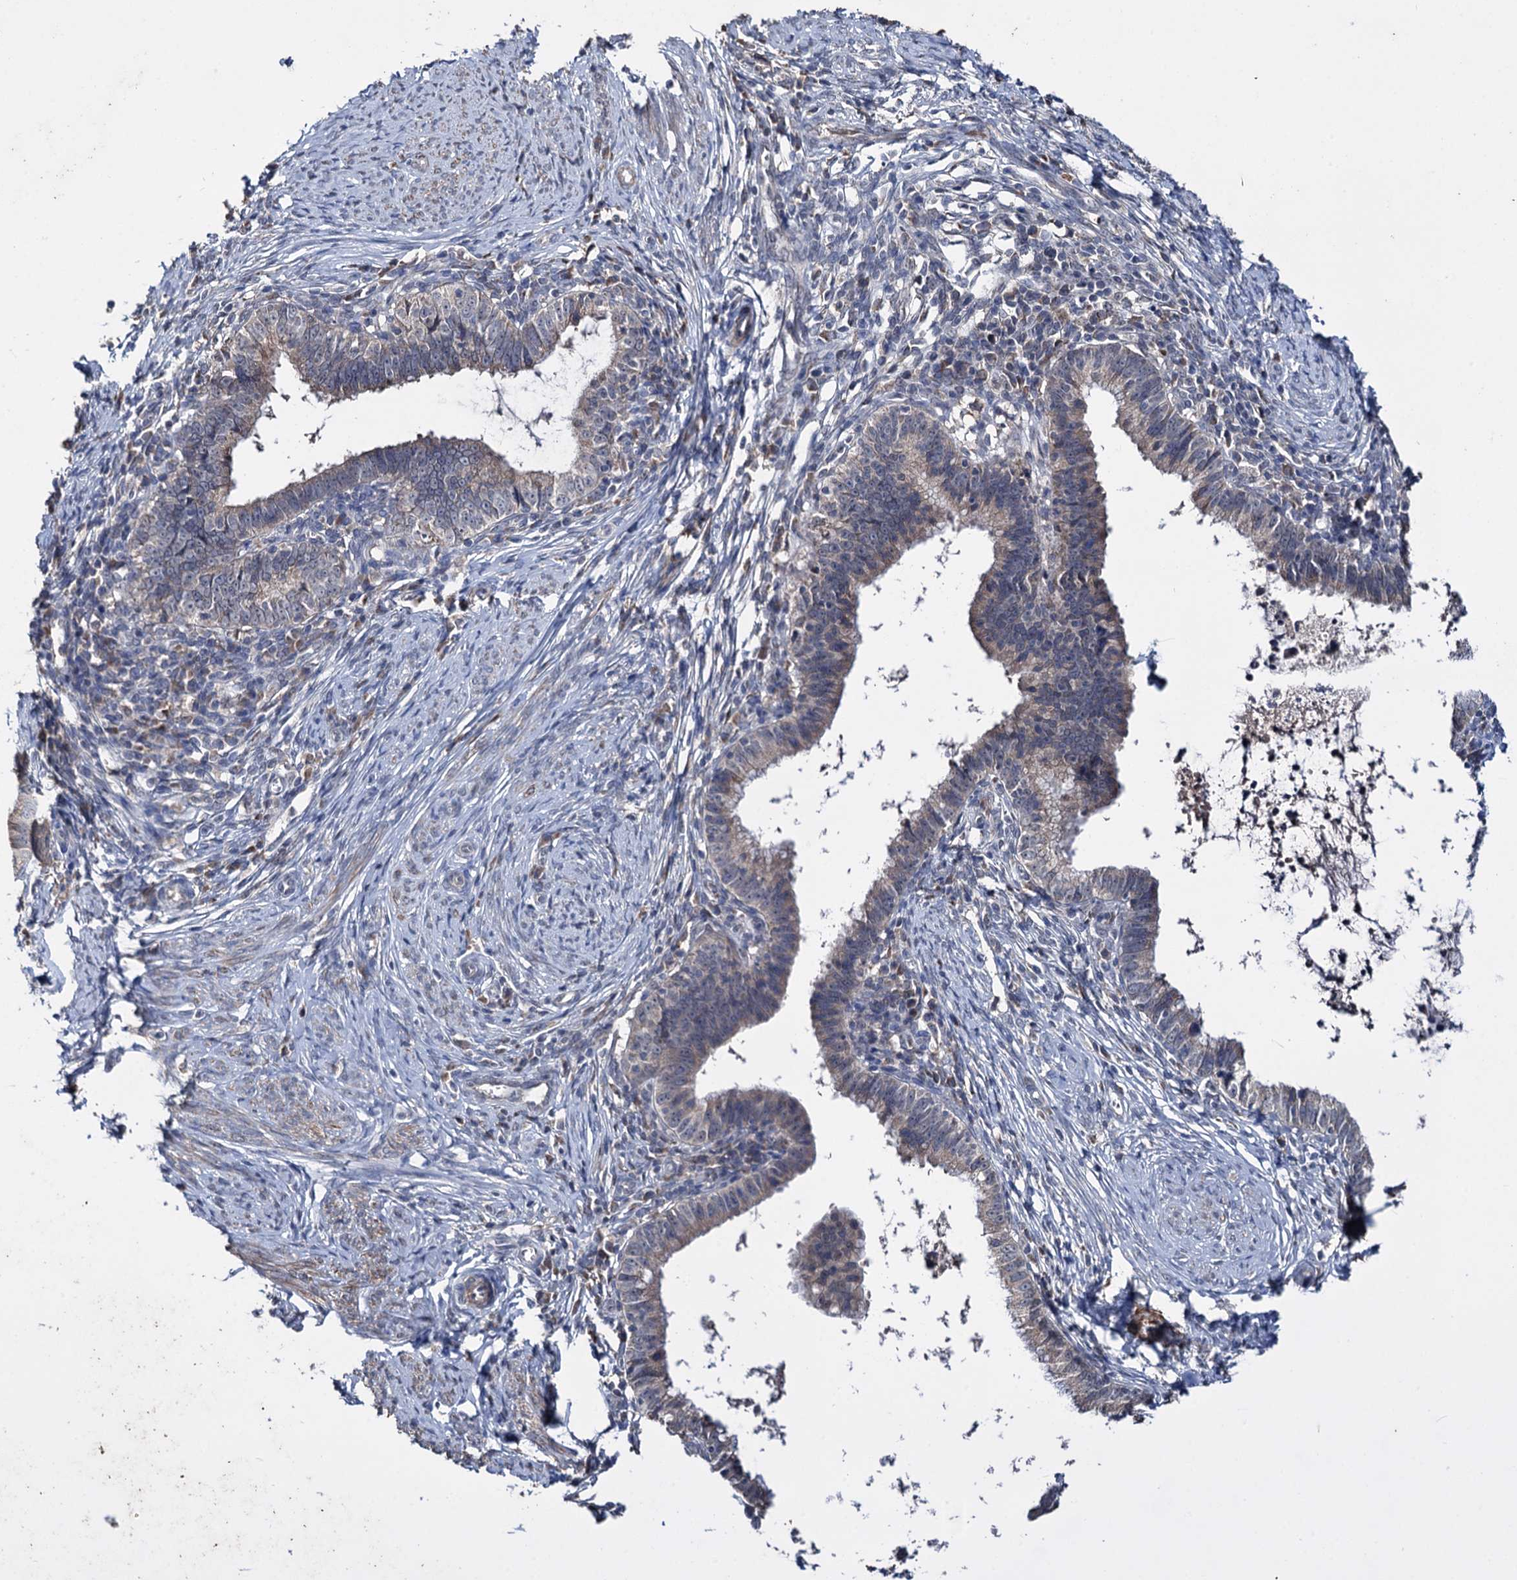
{"staining": {"intensity": "weak", "quantity": "25%-75%", "location": "cytoplasmic/membranous"}, "tissue": "cervical cancer", "cell_type": "Tumor cells", "image_type": "cancer", "snomed": [{"axis": "morphology", "description": "Adenocarcinoma, NOS"}, {"axis": "topography", "description": "Cervix"}], "caption": "A low amount of weak cytoplasmic/membranous expression is seen in approximately 25%-75% of tumor cells in adenocarcinoma (cervical) tissue.", "gene": "CLPB", "patient": {"sex": "female", "age": 36}}